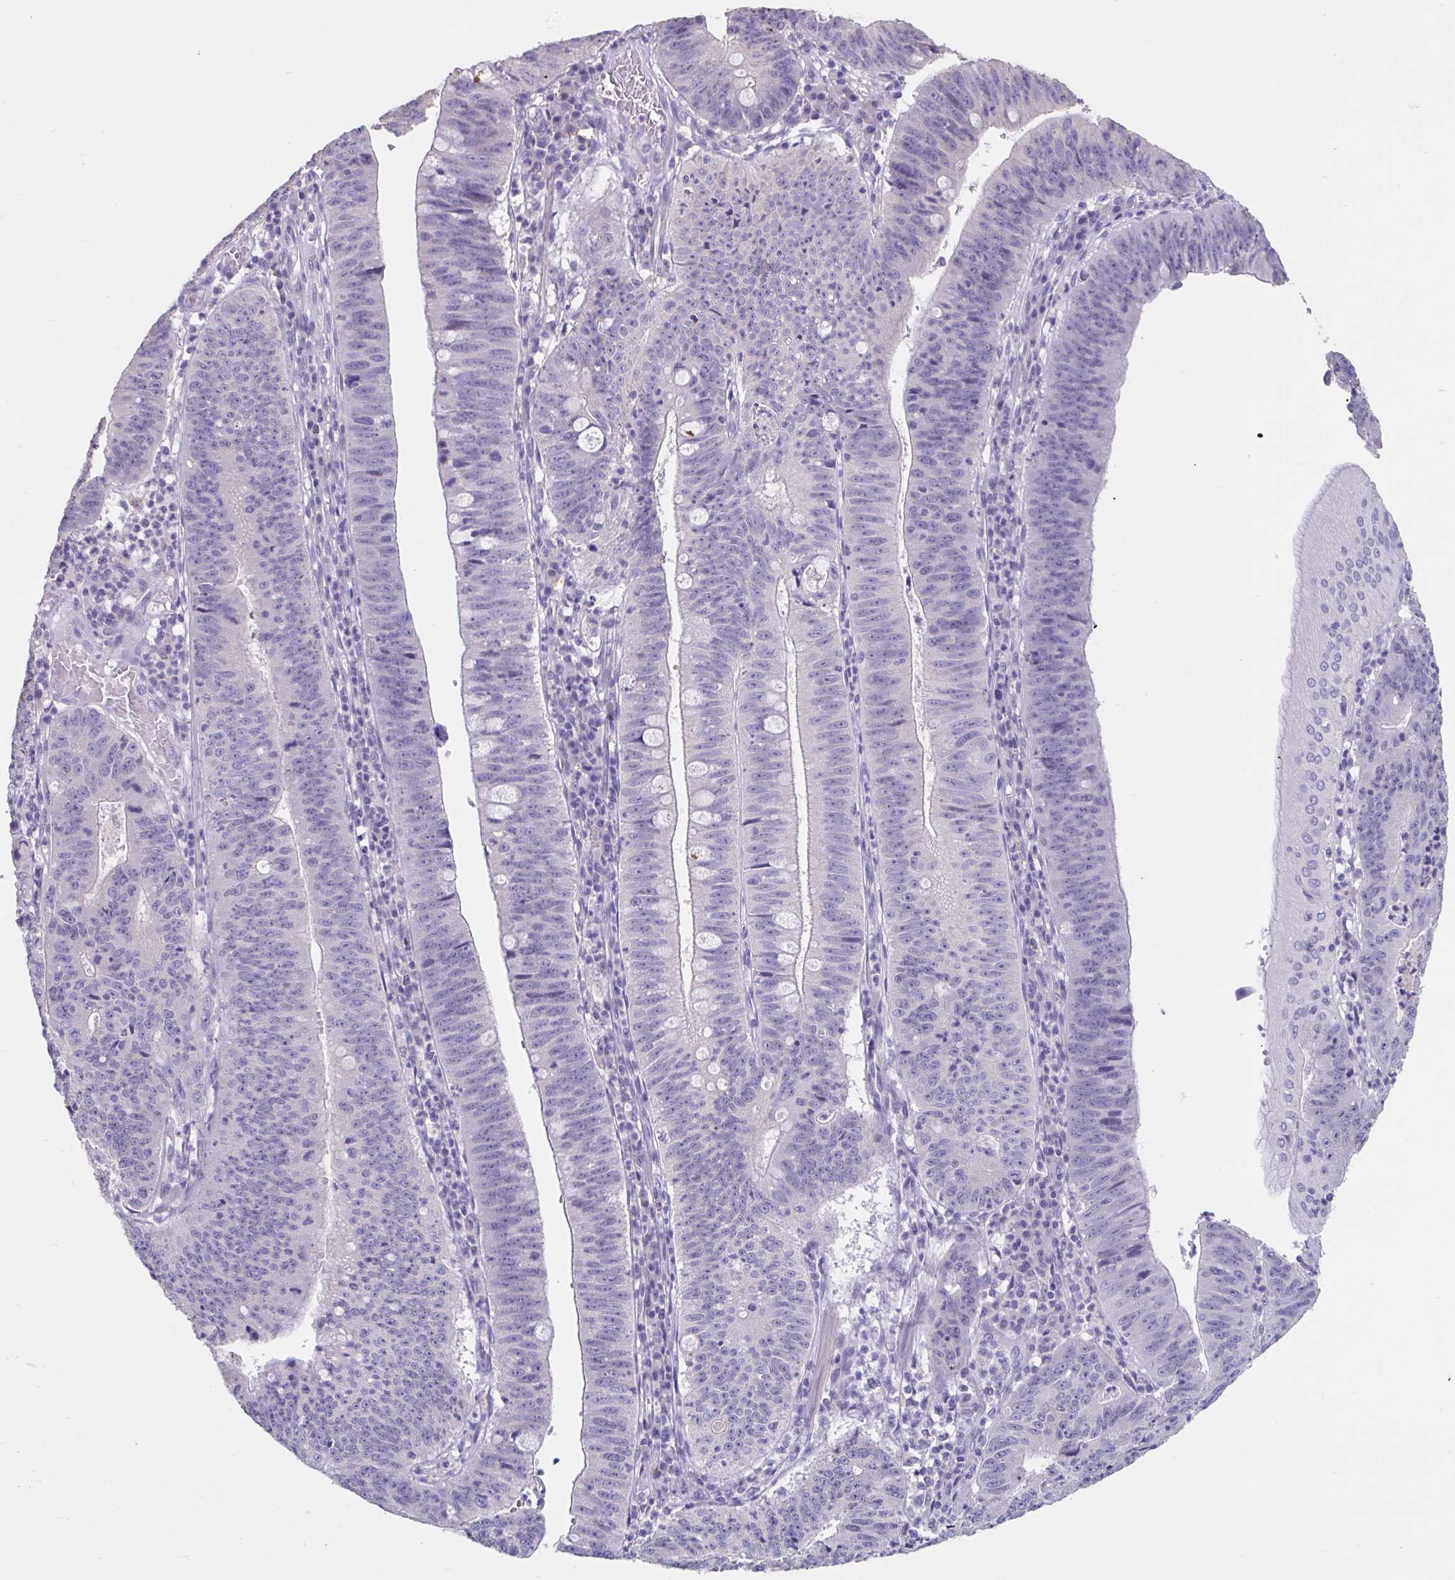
{"staining": {"intensity": "negative", "quantity": "none", "location": "none"}, "tissue": "stomach cancer", "cell_type": "Tumor cells", "image_type": "cancer", "snomed": [{"axis": "morphology", "description": "Adenocarcinoma, NOS"}, {"axis": "topography", "description": "Stomach"}], "caption": "Photomicrograph shows no protein expression in tumor cells of adenocarcinoma (stomach) tissue. (Brightfield microscopy of DAB immunohistochemistry (IHC) at high magnification).", "gene": "GPR162", "patient": {"sex": "male", "age": 59}}